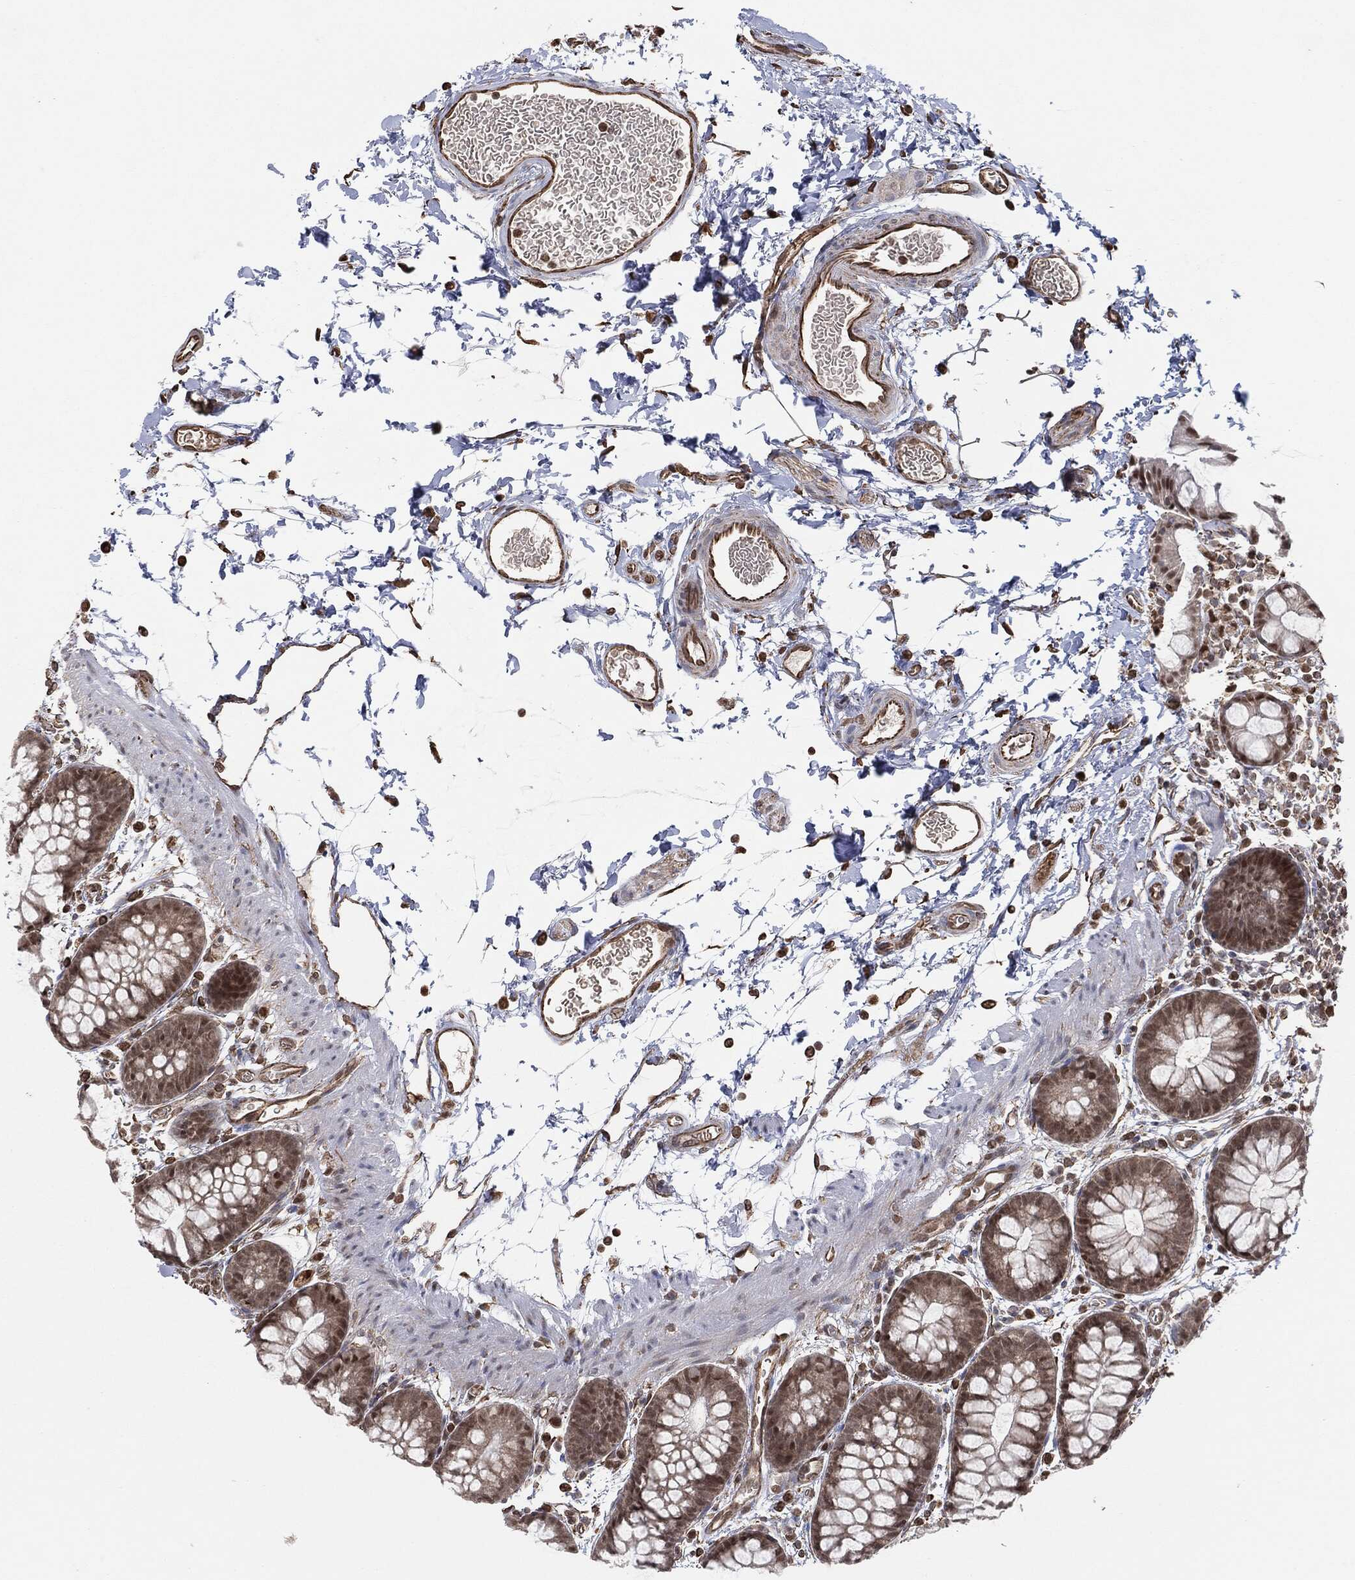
{"staining": {"intensity": "moderate", "quantity": "25%-75%", "location": "nuclear"}, "tissue": "rectum", "cell_type": "Glandular cells", "image_type": "normal", "snomed": [{"axis": "morphology", "description": "Normal tissue, NOS"}, {"axis": "topography", "description": "Rectum"}], "caption": "IHC image of unremarkable human rectum stained for a protein (brown), which displays medium levels of moderate nuclear expression in approximately 25%-75% of glandular cells.", "gene": "TP53RK", "patient": {"sex": "male", "age": 57}}